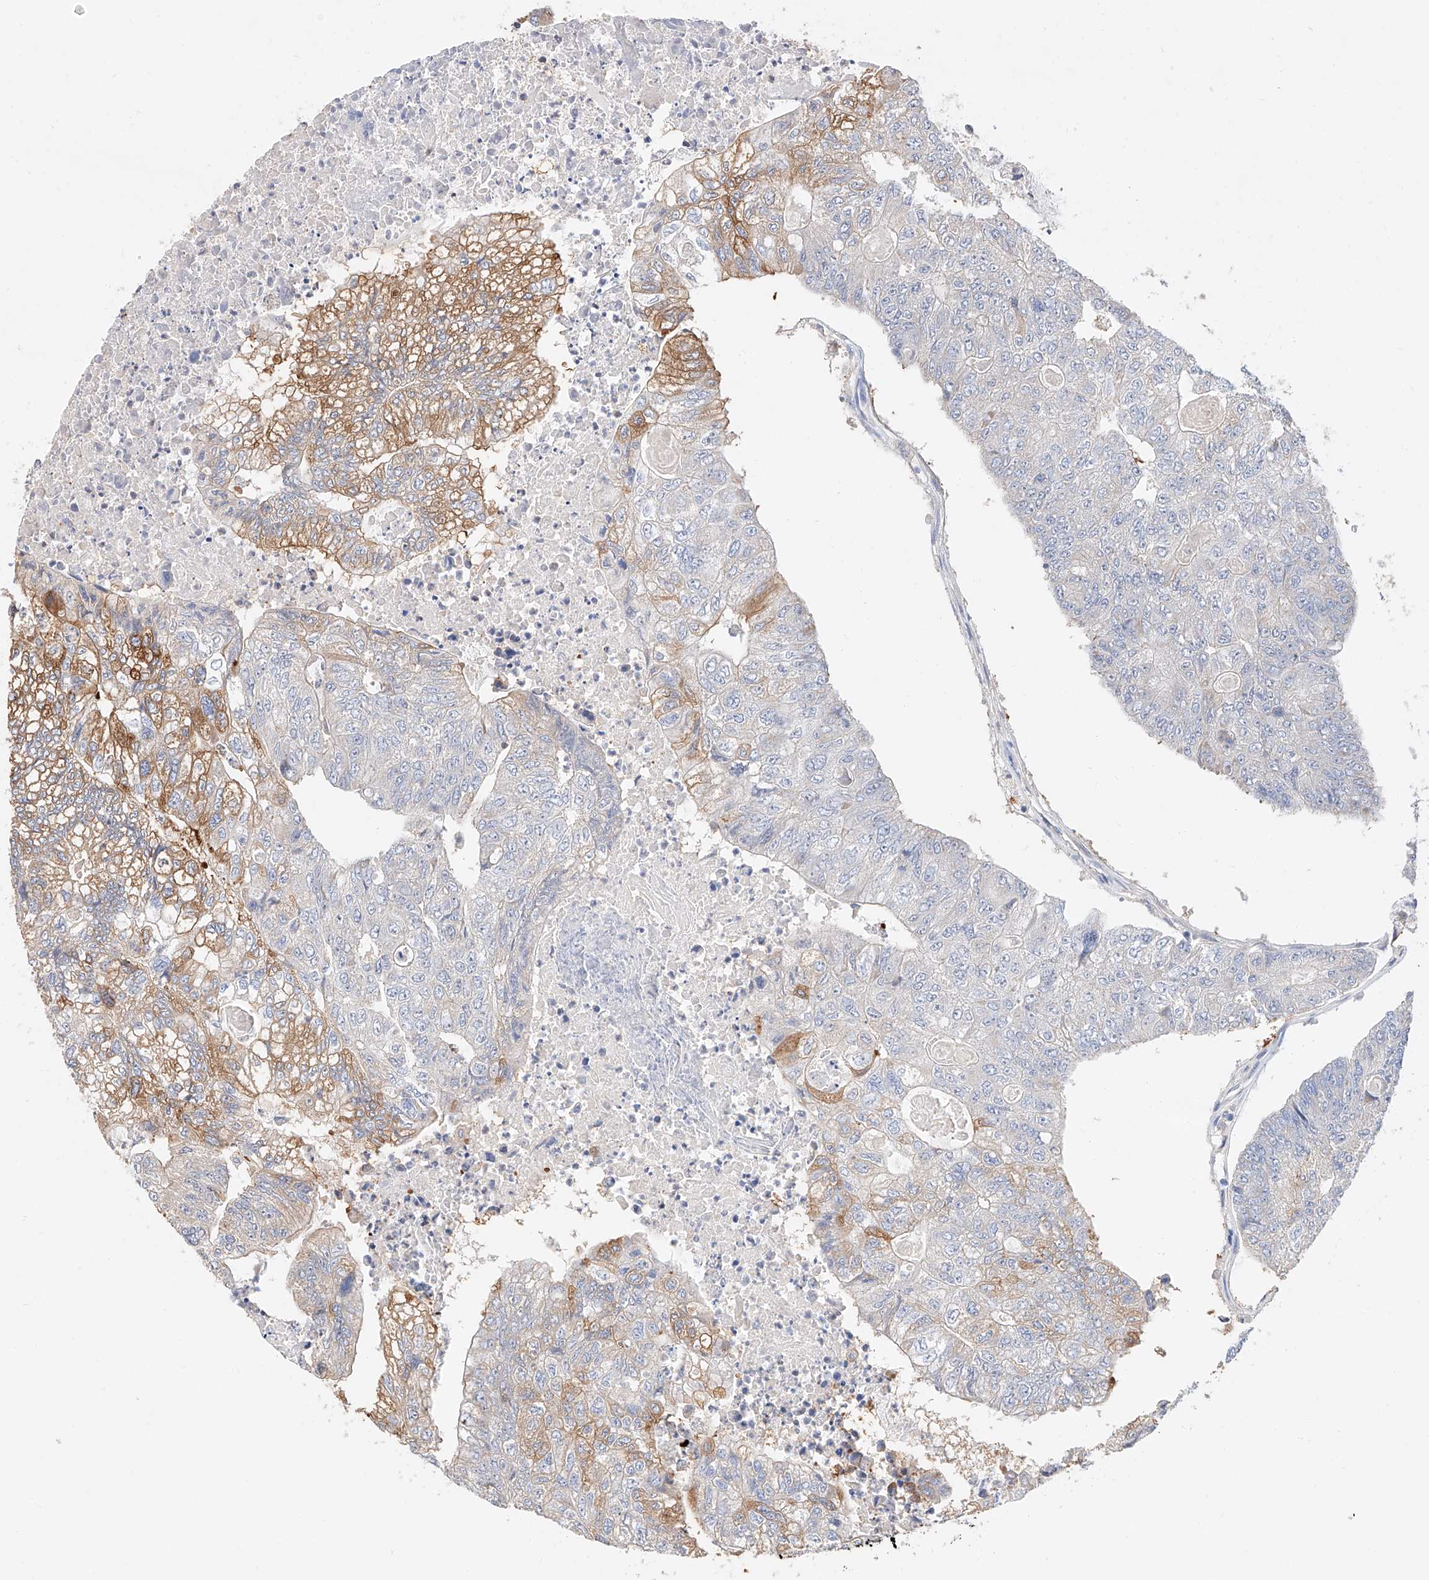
{"staining": {"intensity": "moderate", "quantity": "<25%", "location": "cytoplasmic/membranous"}, "tissue": "colorectal cancer", "cell_type": "Tumor cells", "image_type": "cancer", "snomed": [{"axis": "morphology", "description": "Adenocarcinoma, NOS"}, {"axis": "topography", "description": "Colon"}], "caption": "Protein analysis of adenocarcinoma (colorectal) tissue demonstrates moderate cytoplasmic/membranous expression in approximately <25% of tumor cells. The staining is performed using DAB brown chromogen to label protein expression. The nuclei are counter-stained blue using hematoxylin.", "gene": "GLMN", "patient": {"sex": "female", "age": 67}}